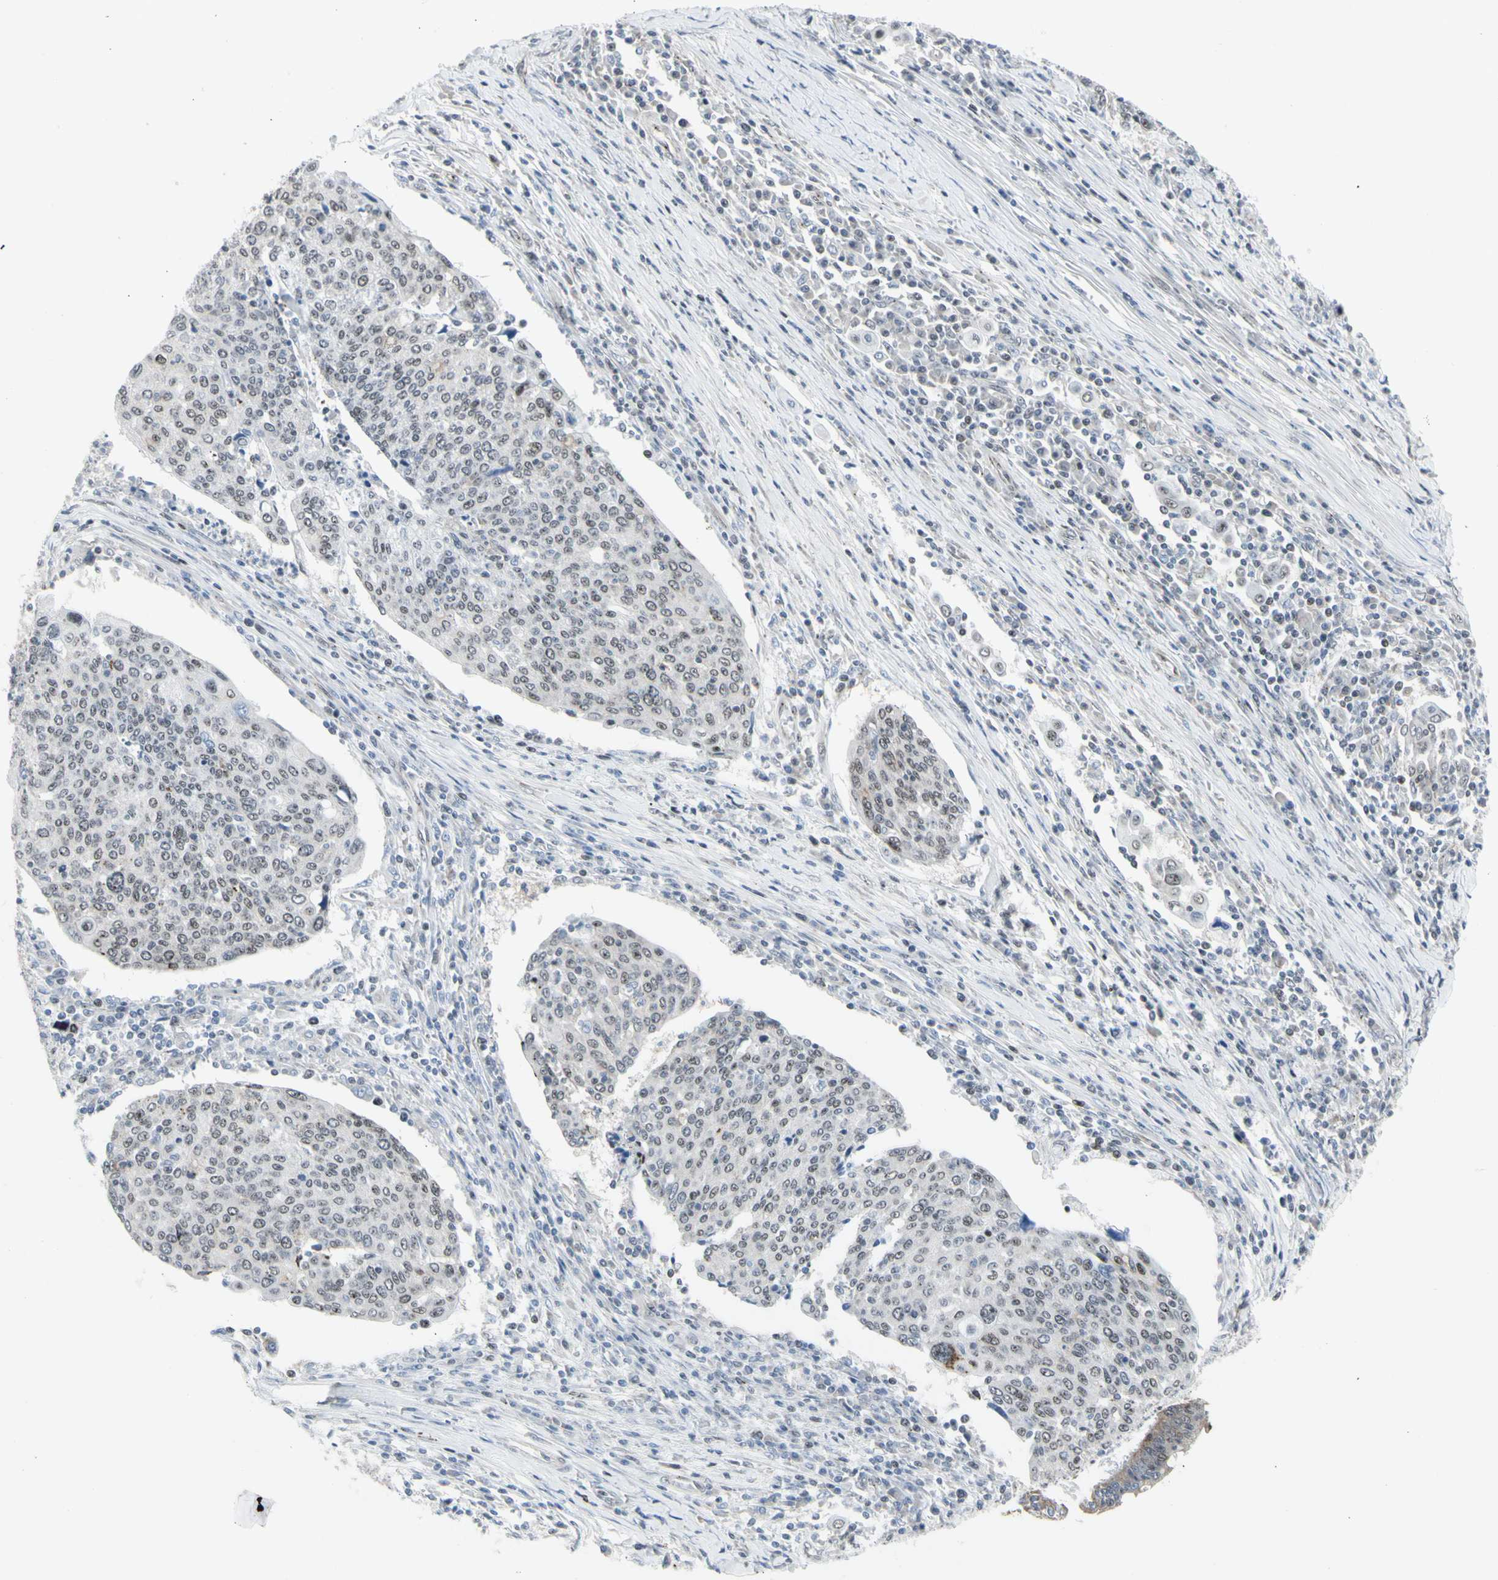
{"staining": {"intensity": "weak", "quantity": "25%-75%", "location": "nuclear"}, "tissue": "cervical cancer", "cell_type": "Tumor cells", "image_type": "cancer", "snomed": [{"axis": "morphology", "description": "Squamous cell carcinoma, NOS"}, {"axis": "topography", "description": "Cervix"}], "caption": "Brown immunohistochemical staining in cervical squamous cell carcinoma reveals weak nuclear positivity in approximately 25%-75% of tumor cells.", "gene": "DHRS7B", "patient": {"sex": "female", "age": 40}}